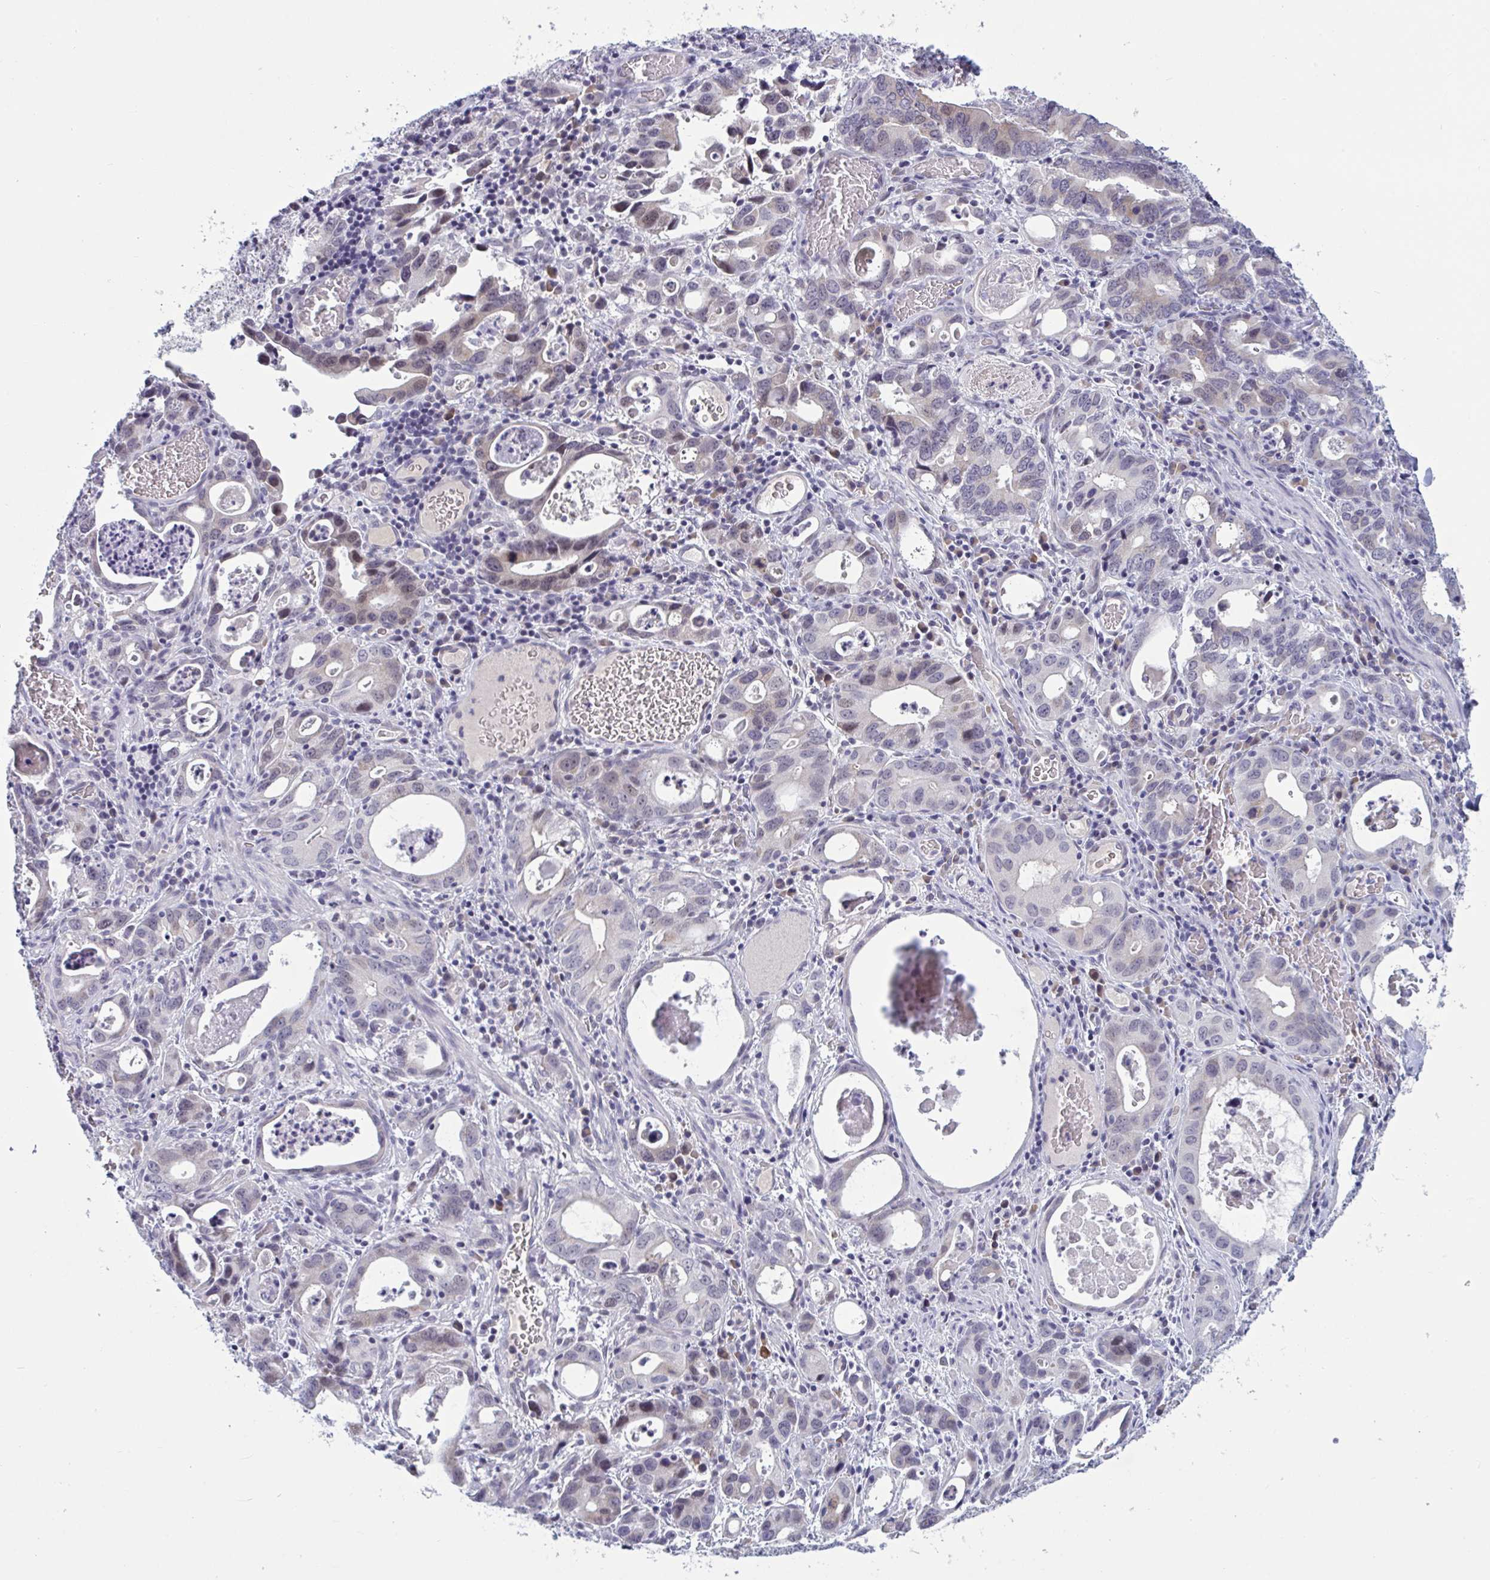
{"staining": {"intensity": "weak", "quantity": "<25%", "location": "nuclear"}, "tissue": "stomach cancer", "cell_type": "Tumor cells", "image_type": "cancer", "snomed": [{"axis": "morphology", "description": "Adenocarcinoma, NOS"}, {"axis": "topography", "description": "Stomach, upper"}], "caption": "Tumor cells show no significant staining in stomach cancer.", "gene": "CNGB3", "patient": {"sex": "male", "age": 74}}